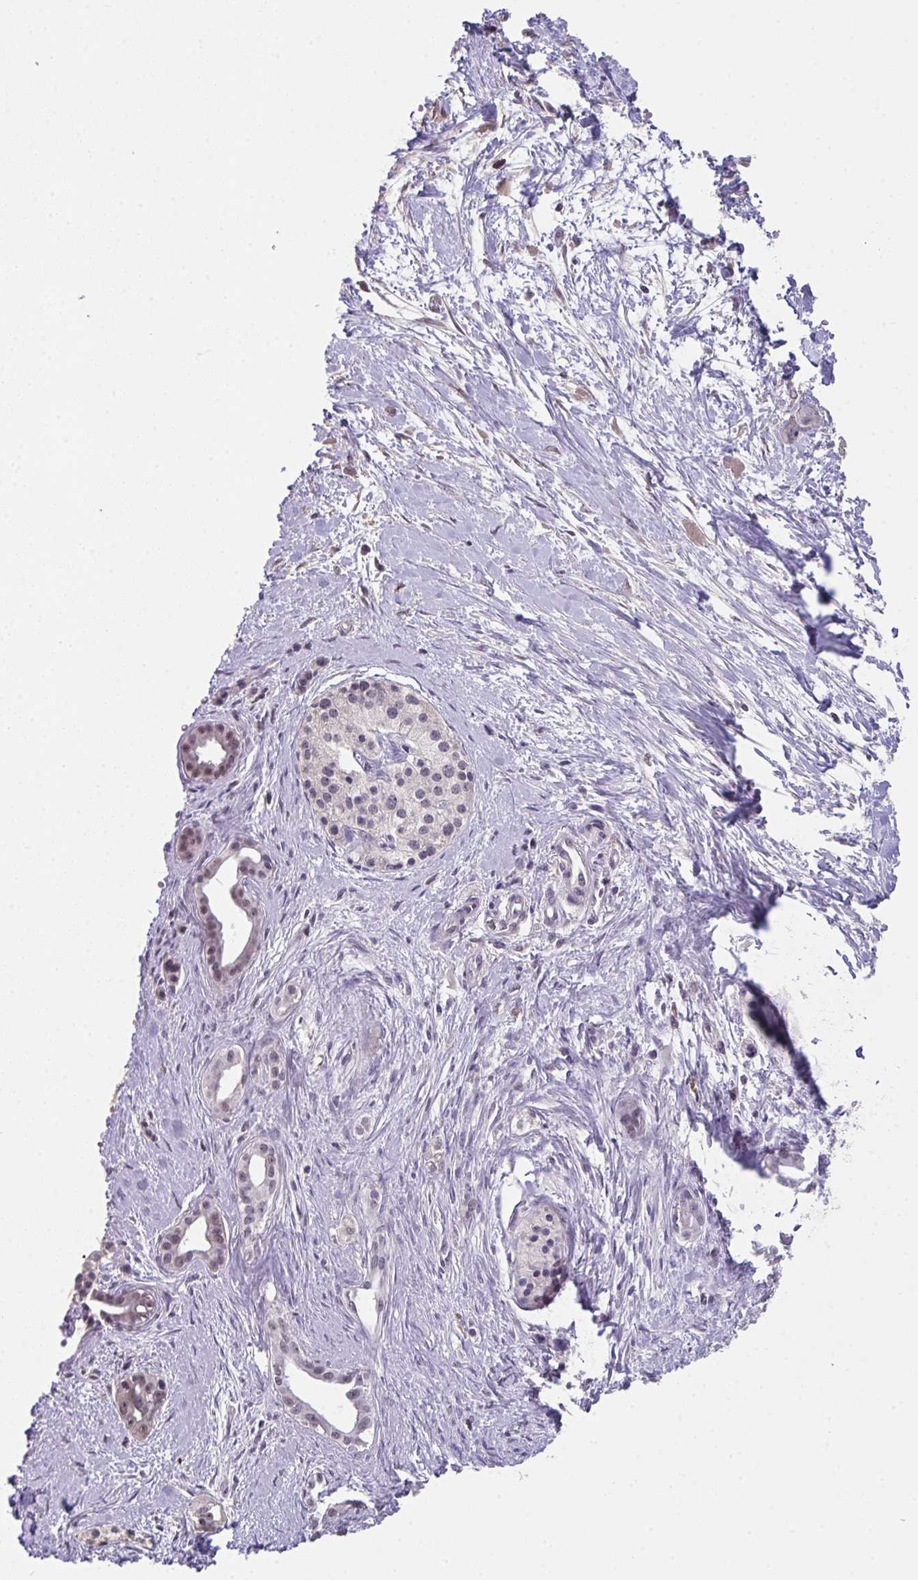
{"staining": {"intensity": "weak", "quantity": "25%-75%", "location": "nuclear"}, "tissue": "pancreatic cancer", "cell_type": "Tumor cells", "image_type": "cancer", "snomed": [{"axis": "morphology", "description": "Adenocarcinoma, NOS"}, {"axis": "topography", "description": "Pancreas"}], "caption": "The immunohistochemical stain labels weak nuclear staining in tumor cells of adenocarcinoma (pancreatic) tissue. The protein of interest is shown in brown color, while the nuclei are stained blue.", "gene": "RBBP6", "patient": {"sex": "female", "age": 50}}